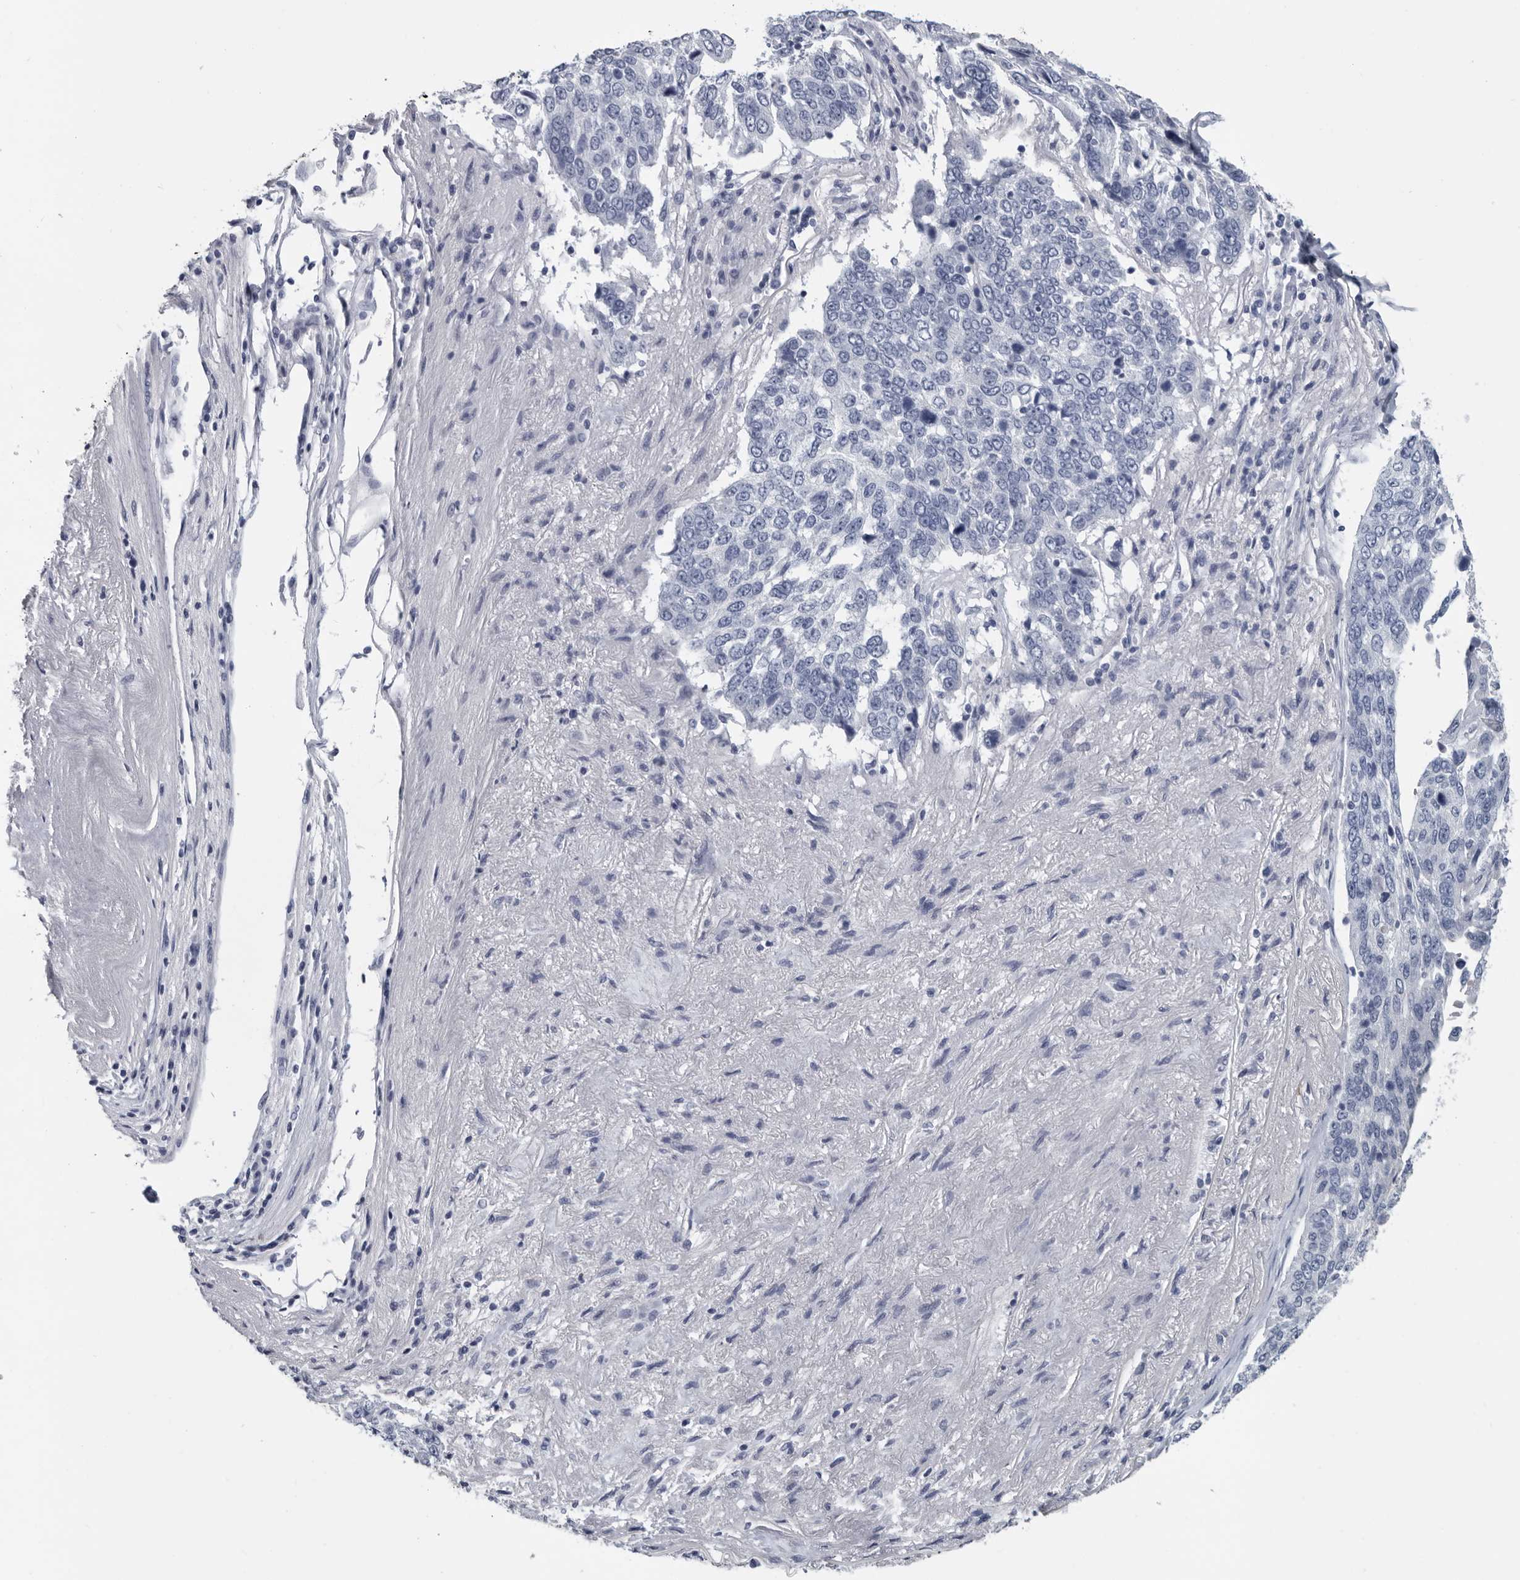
{"staining": {"intensity": "negative", "quantity": "none", "location": "none"}, "tissue": "lung cancer", "cell_type": "Tumor cells", "image_type": "cancer", "snomed": [{"axis": "morphology", "description": "Squamous cell carcinoma, NOS"}, {"axis": "topography", "description": "Lung"}], "caption": "Histopathology image shows no protein positivity in tumor cells of lung cancer tissue.", "gene": "WRAP73", "patient": {"sex": "male", "age": 66}}